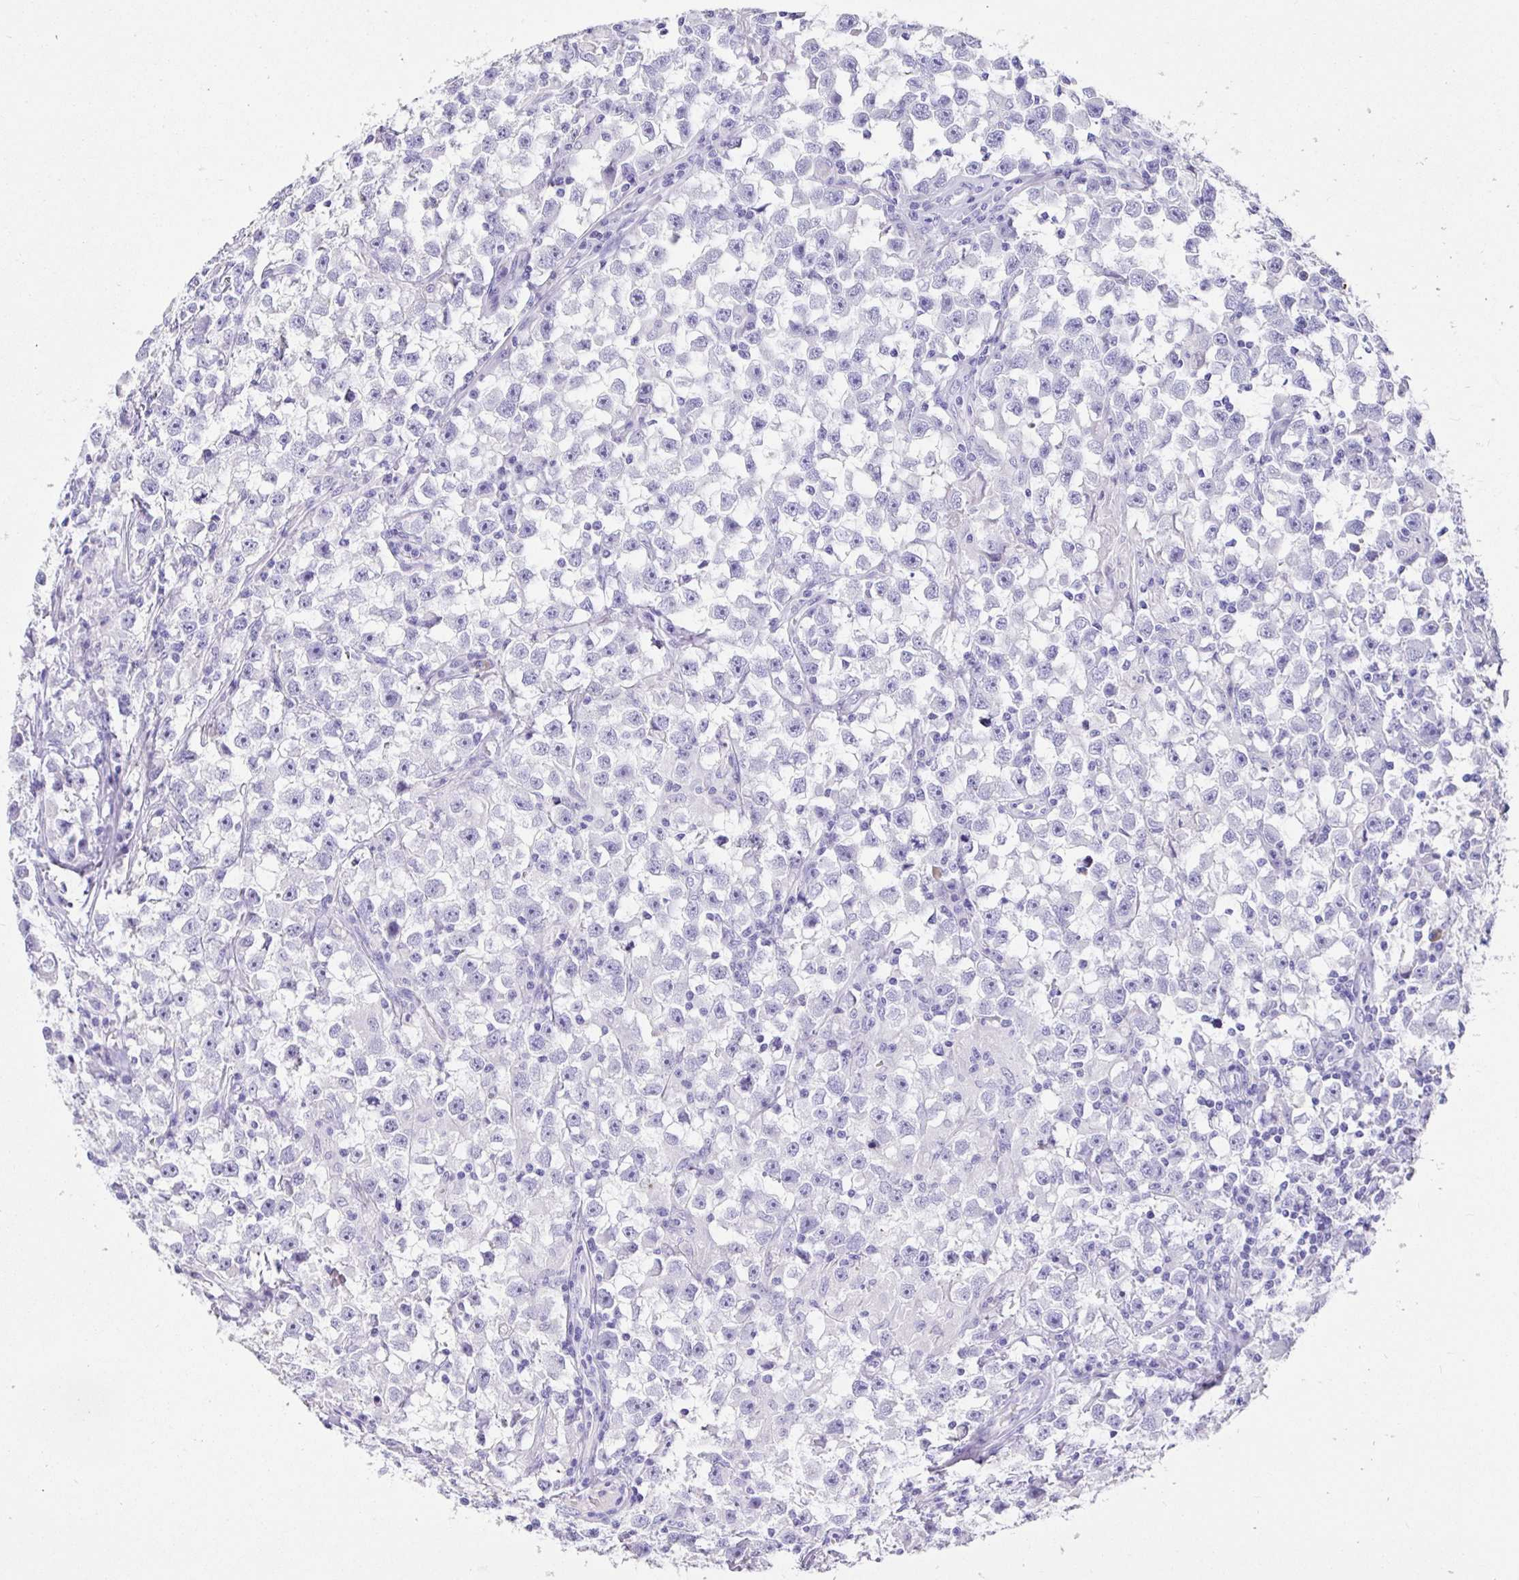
{"staining": {"intensity": "negative", "quantity": "none", "location": "none"}, "tissue": "testis cancer", "cell_type": "Tumor cells", "image_type": "cancer", "snomed": [{"axis": "morphology", "description": "Seminoma, NOS"}, {"axis": "topography", "description": "Testis"}], "caption": "DAB immunohistochemical staining of human testis cancer (seminoma) reveals no significant positivity in tumor cells.", "gene": "PRAMEF19", "patient": {"sex": "male", "age": 33}}